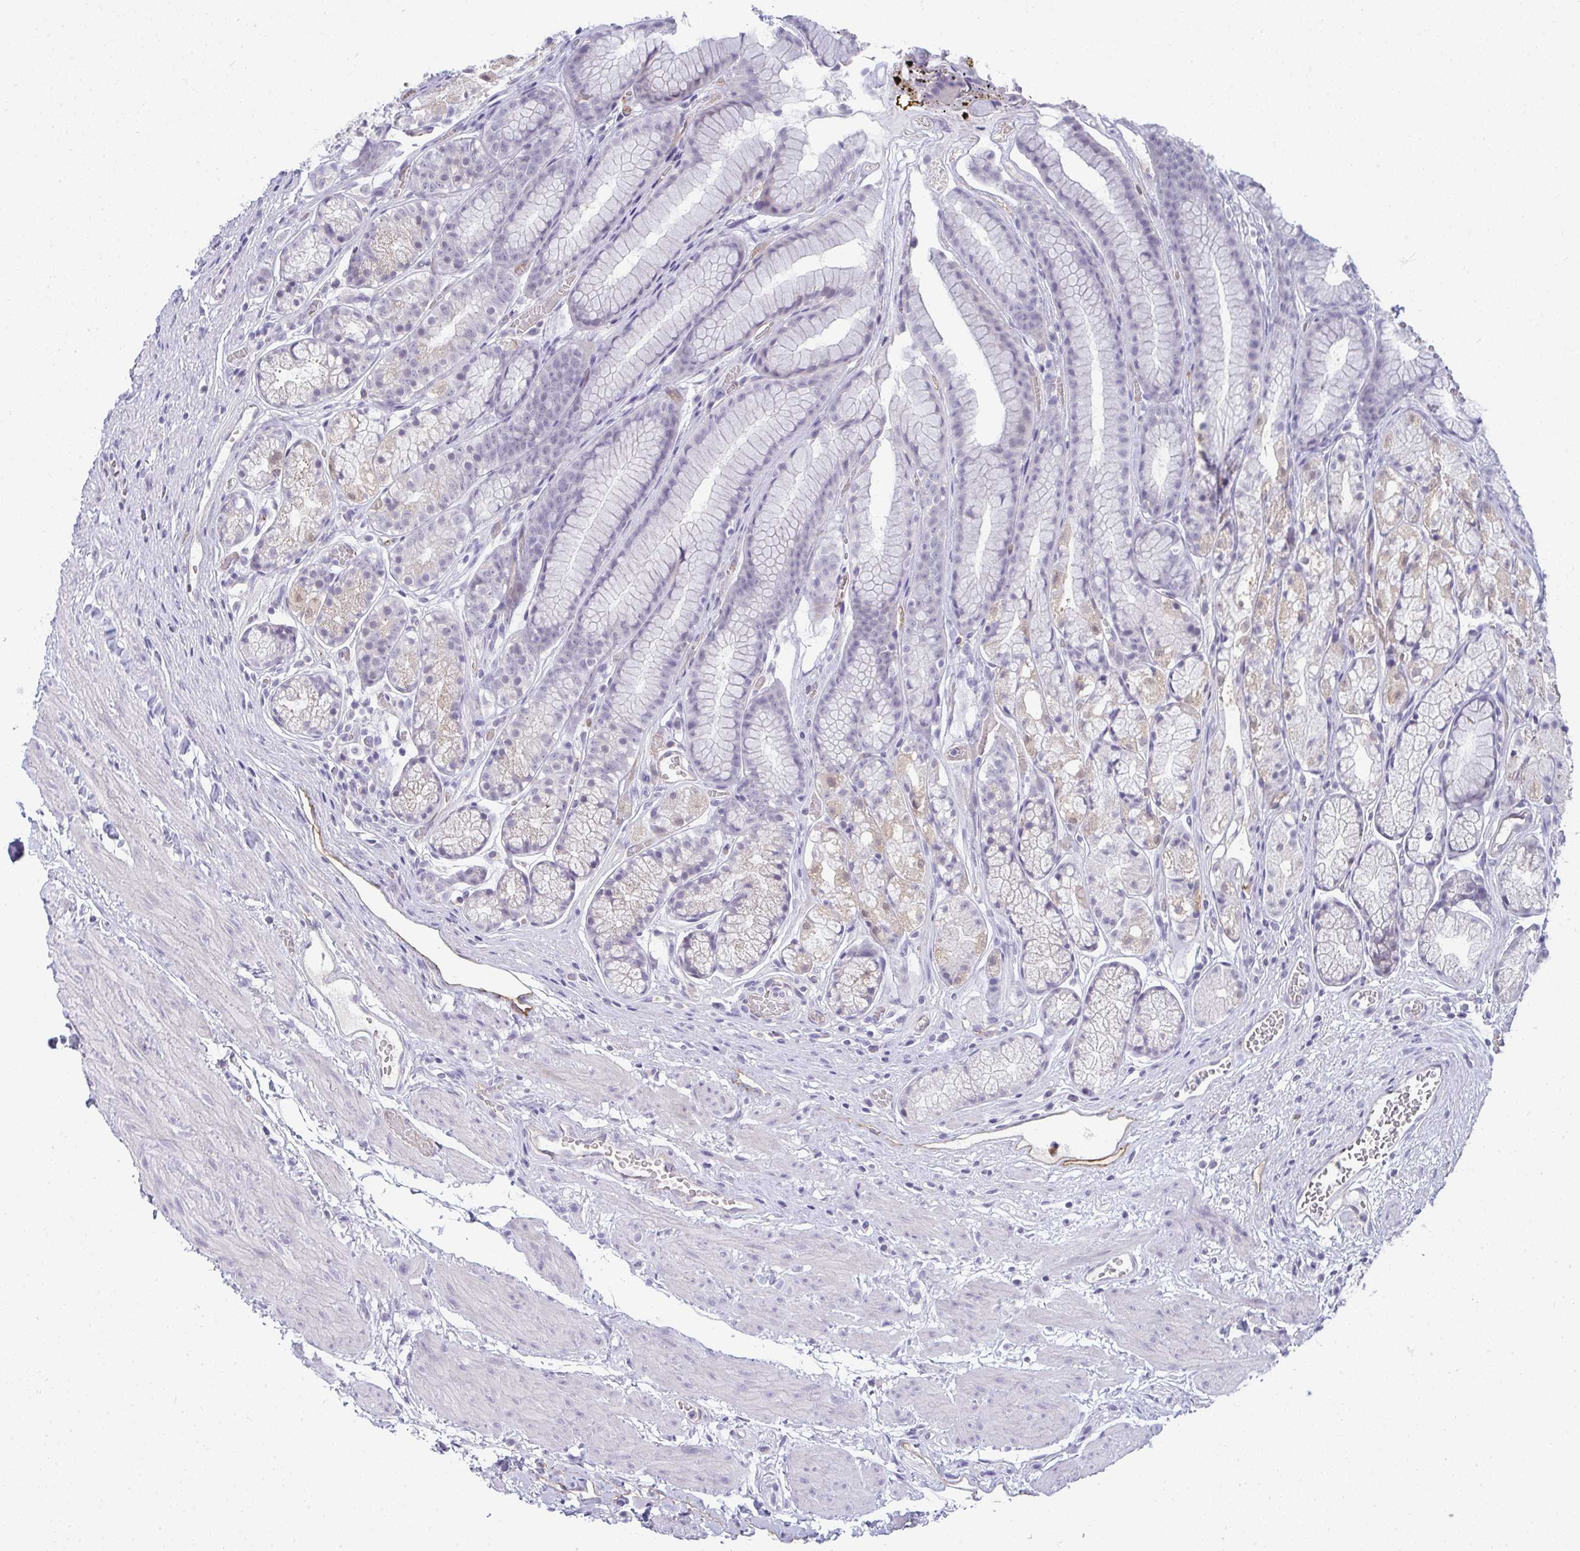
{"staining": {"intensity": "weak", "quantity": "<25%", "location": "cytoplasmic/membranous"}, "tissue": "stomach", "cell_type": "Glandular cells", "image_type": "normal", "snomed": [{"axis": "morphology", "description": "Normal tissue, NOS"}, {"axis": "topography", "description": "Smooth muscle"}, {"axis": "topography", "description": "Stomach"}], "caption": "Glandular cells show no significant protein positivity in unremarkable stomach.", "gene": "TMEM82", "patient": {"sex": "male", "age": 70}}